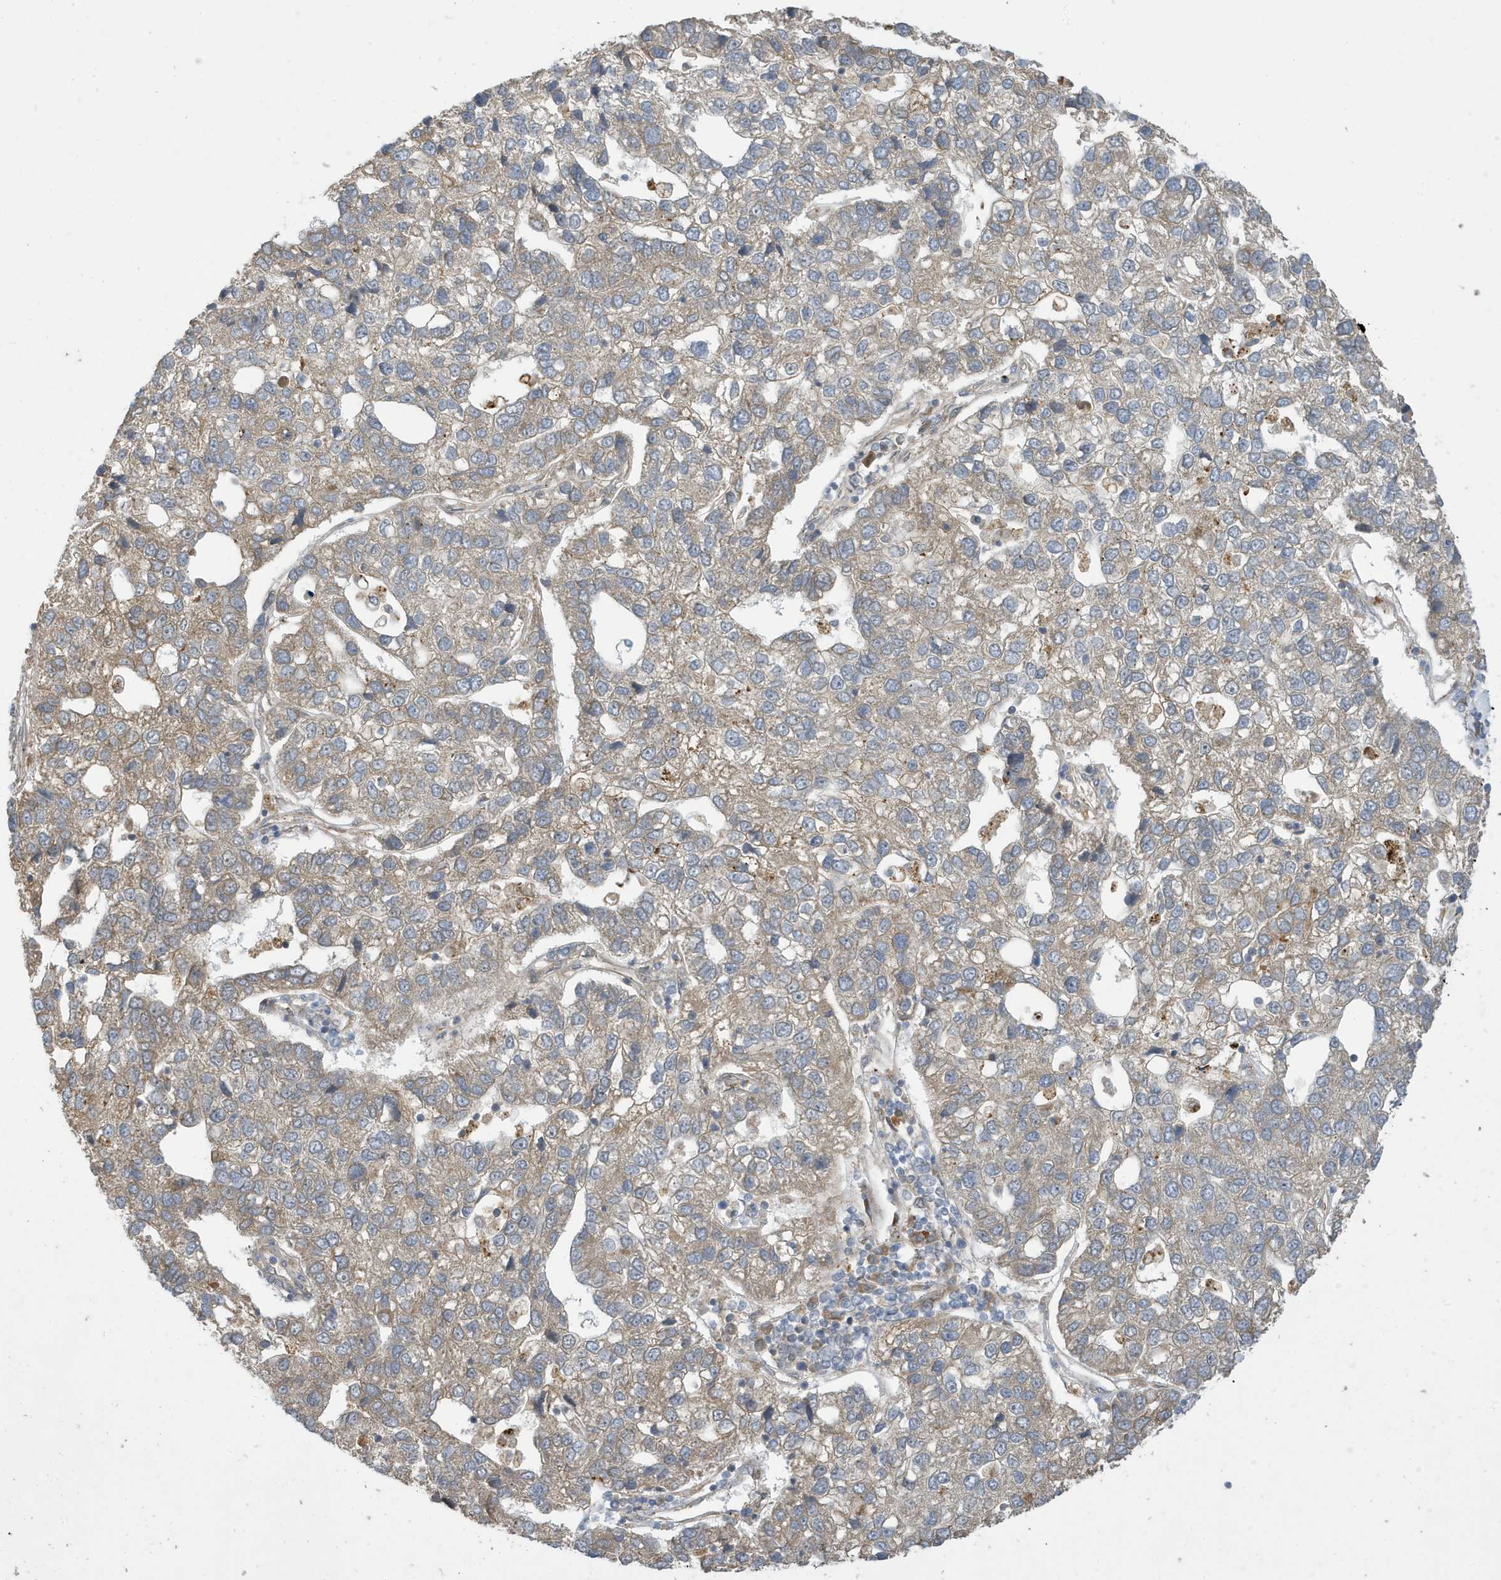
{"staining": {"intensity": "weak", "quantity": "25%-75%", "location": "cytoplasmic/membranous"}, "tissue": "pancreatic cancer", "cell_type": "Tumor cells", "image_type": "cancer", "snomed": [{"axis": "morphology", "description": "Adenocarcinoma, NOS"}, {"axis": "topography", "description": "Pancreas"}], "caption": "A micrograph showing weak cytoplasmic/membranous positivity in about 25%-75% of tumor cells in pancreatic cancer, as visualized by brown immunohistochemical staining.", "gene": "NCOA7", "patient": {"sex": "female", "age": 61}}